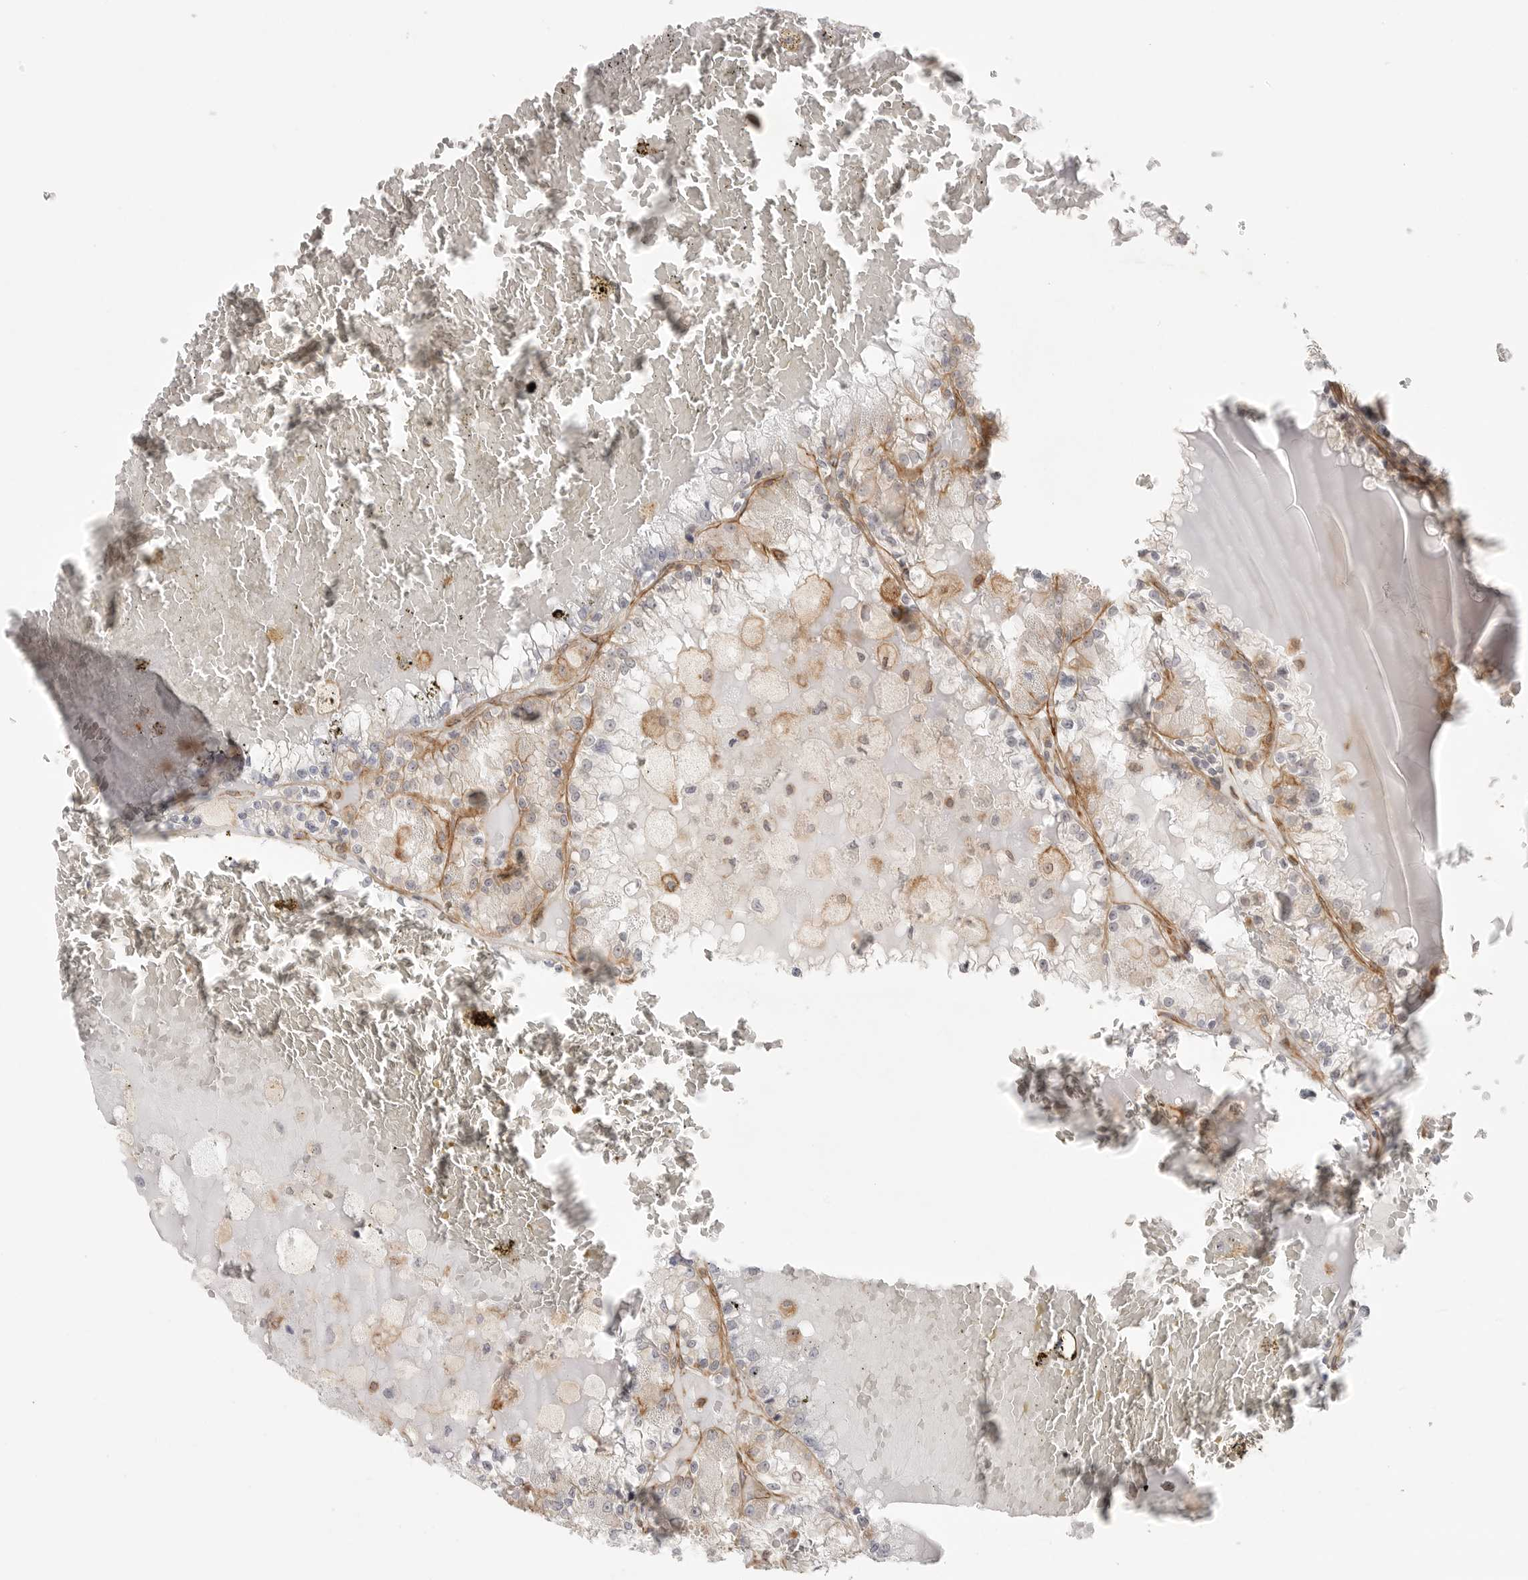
{"staining": {"intensity": "negative", "quantity": "none", "location": "none"}, "tissue": "renal cancer", "cell_type": "Tumor cells", "image_type": "cancer", "snomed": [{"axis": "morphology", "description": "Adenocarcinoma, NOS"}, {"axis": "topography", "description": "Kidney"}], "caption": "High power microscopy photomicrograph of an immunohistochemistry histopathology image of adenocarcinoma (renal), revealing no significant positivity in tumor cells.", "gene": "ATOH7", "patient": {"sex": "female", "age": 56}}